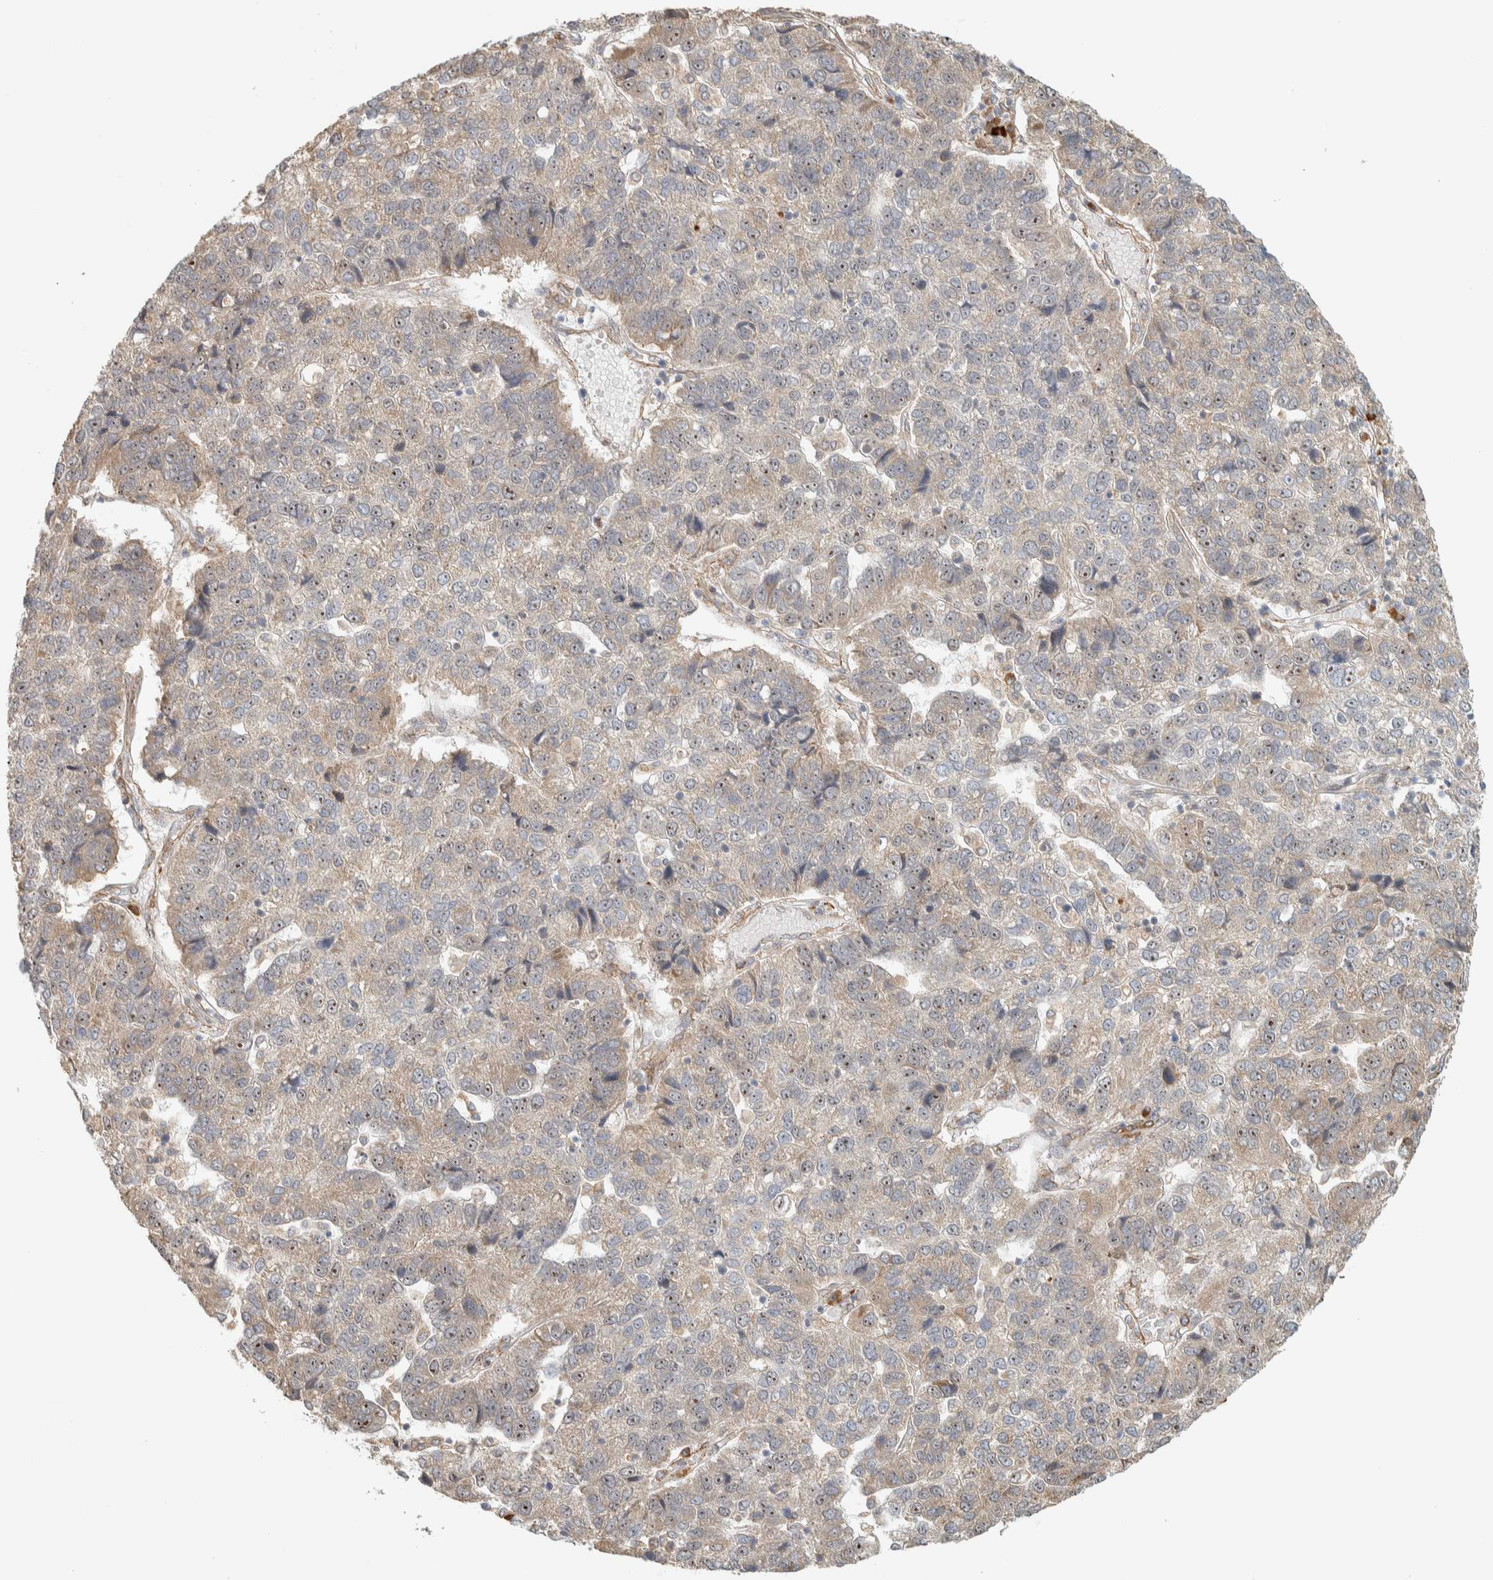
{"staining": {"intensity": "weak", "quantity": "25%-75%", "location": "cytoplasmic/membranous"}, "tissue": "pancreatic cancer", "cell_type": "Tumor cells", "image_type": "cancer", "snomed": [{"axis": "morphology", "description": "Adenocarcinoma, NOS"}, {"axis": "topography", "description": "Pancreas"}], "caption": "The micrograph demonstrates immunohistochemical staining of pancreatic cancer. There is weak cytoplasmic/membranous positivity is identified in approximately 25%-75% of tumor cells. The protein of interest is shown in brown color, while the nuclei are stained blue.", "gene": "KLHL40", "patient": {"sex": "female", "age": 61}}